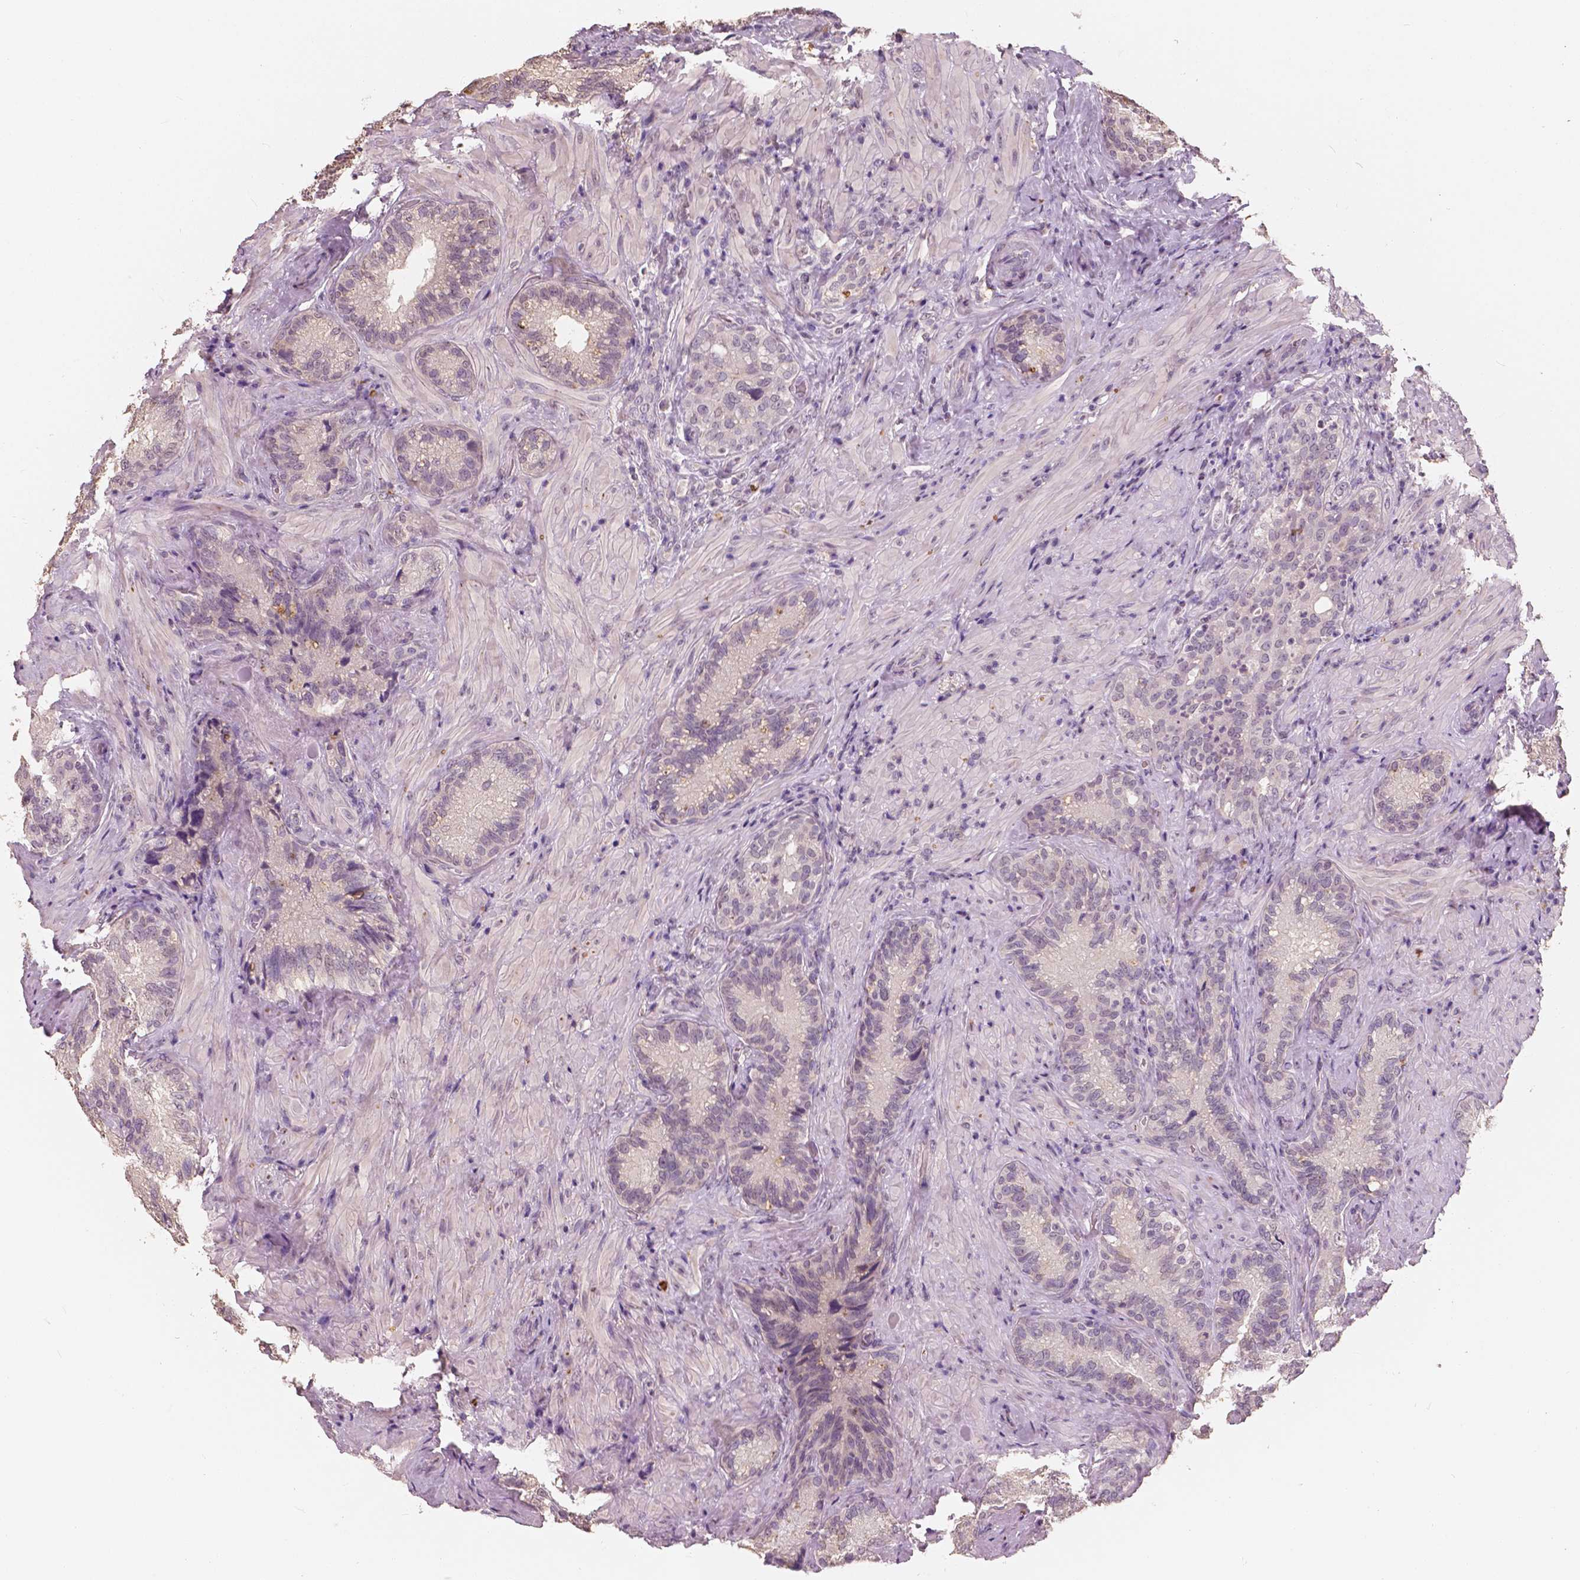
{"staining": {"intensity": "negative", "quantity": "none", "location": "none"}, "tissue": "seminal vesicle", "cell_type": "Glandular cells", "image_type": "normal", "snomed": [{"axis": "morphology", "description": "Normal tissue, NOS"}, {"axis": "topography", "description": "Seminal veicle"}], "caption": "This is a photomicrograph of immunohistochemistry (IHC) staining of normal seminal vesicle, which shows no positivity in glandular cells.", "gene": "SAT2", "patient": {"sex": "male", "age": 68}}